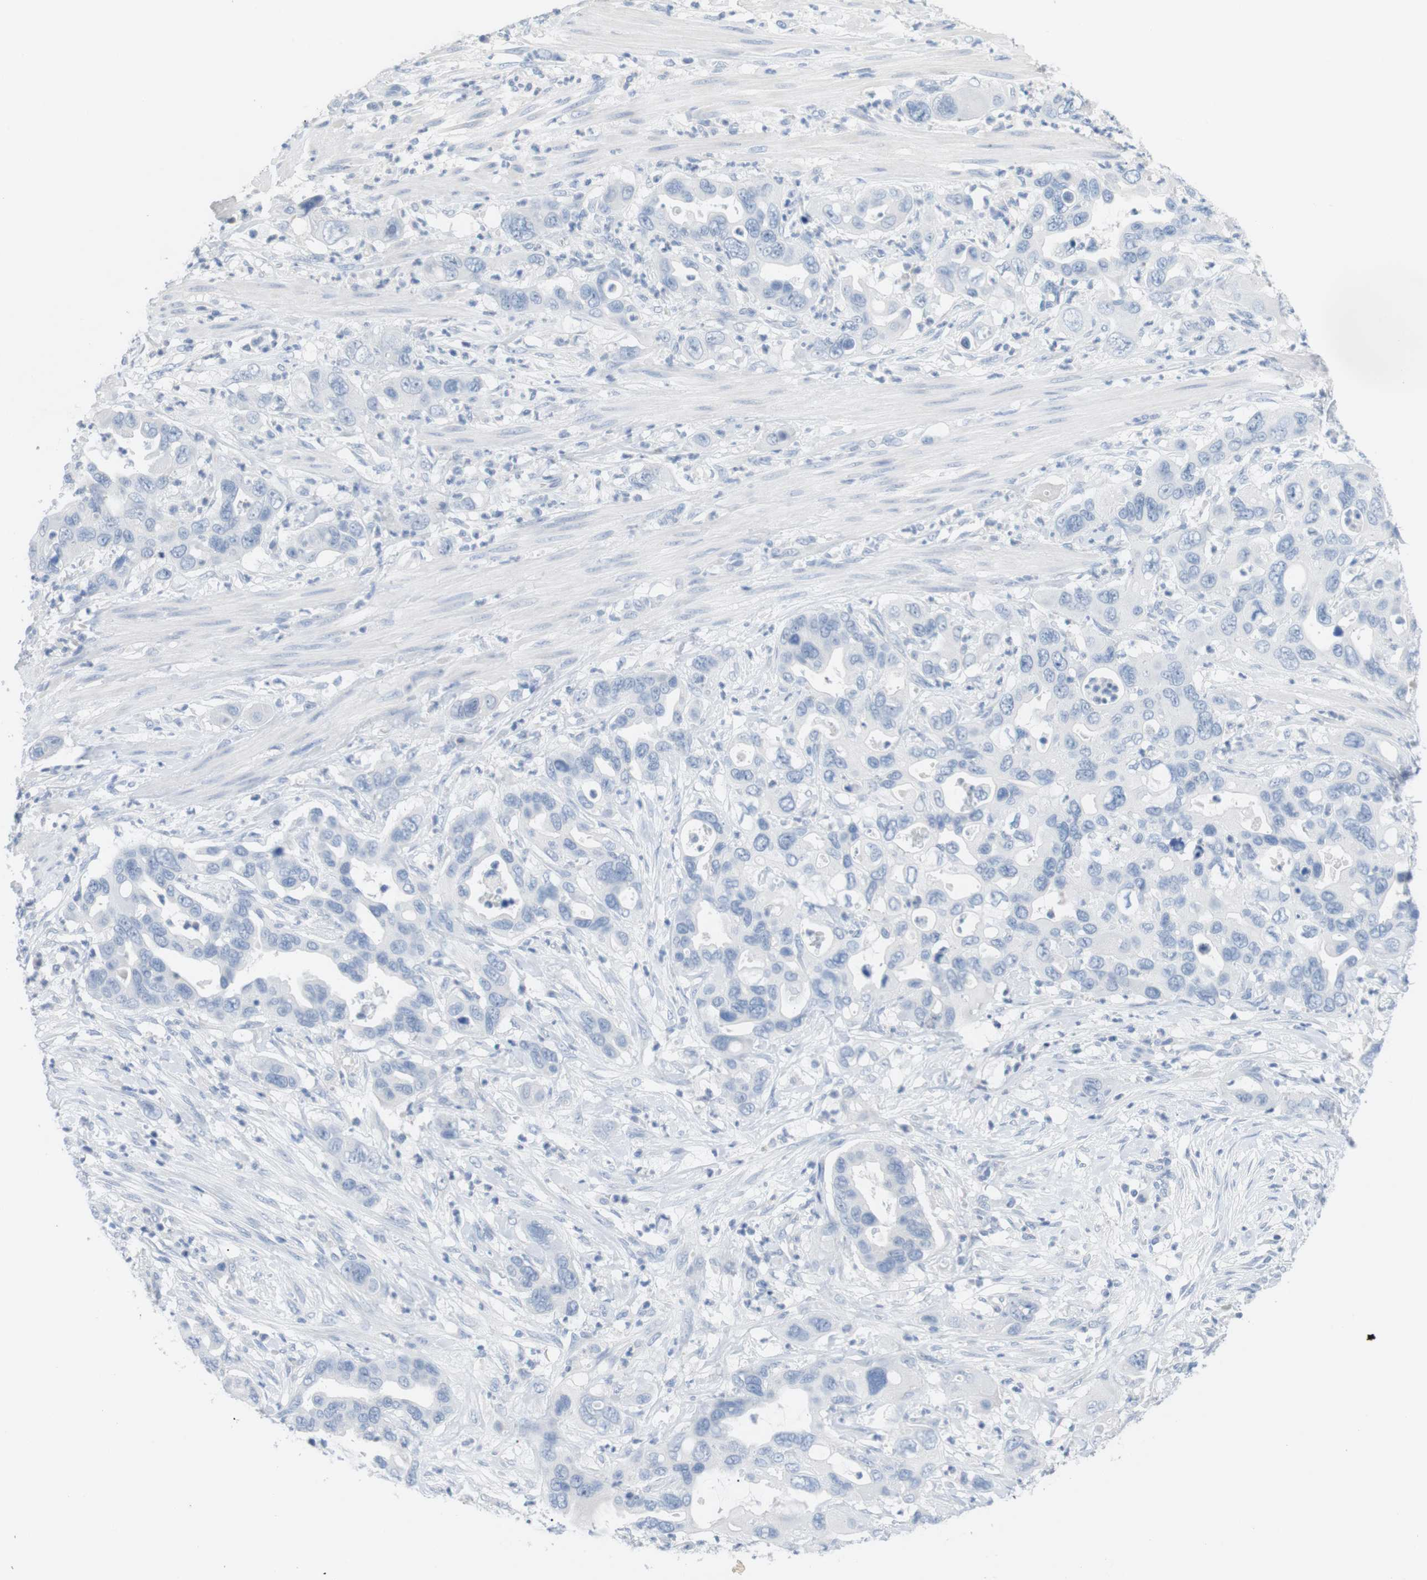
{"staining": {"intensity": "negative", "quantity": "none", "location": "none"}, "tissue": "pancreatic cancer", "cell_type": "Tumor cells", "image_type": "cancer", "snomed": [{"axis": "morphology", "description": "Adenocarcinoma, NOS"}, {"axis": "topography", "description": "Pancreas"}], "caption": "This image is of pancreatic cancer stained with immunohistochemistry (IHC) to label a protein in brown with the nuclei are counter-stained blue. There is no staining in tumor cells.", "gene": "HBG2", "patient": {"sex": "female", "age": 71}}